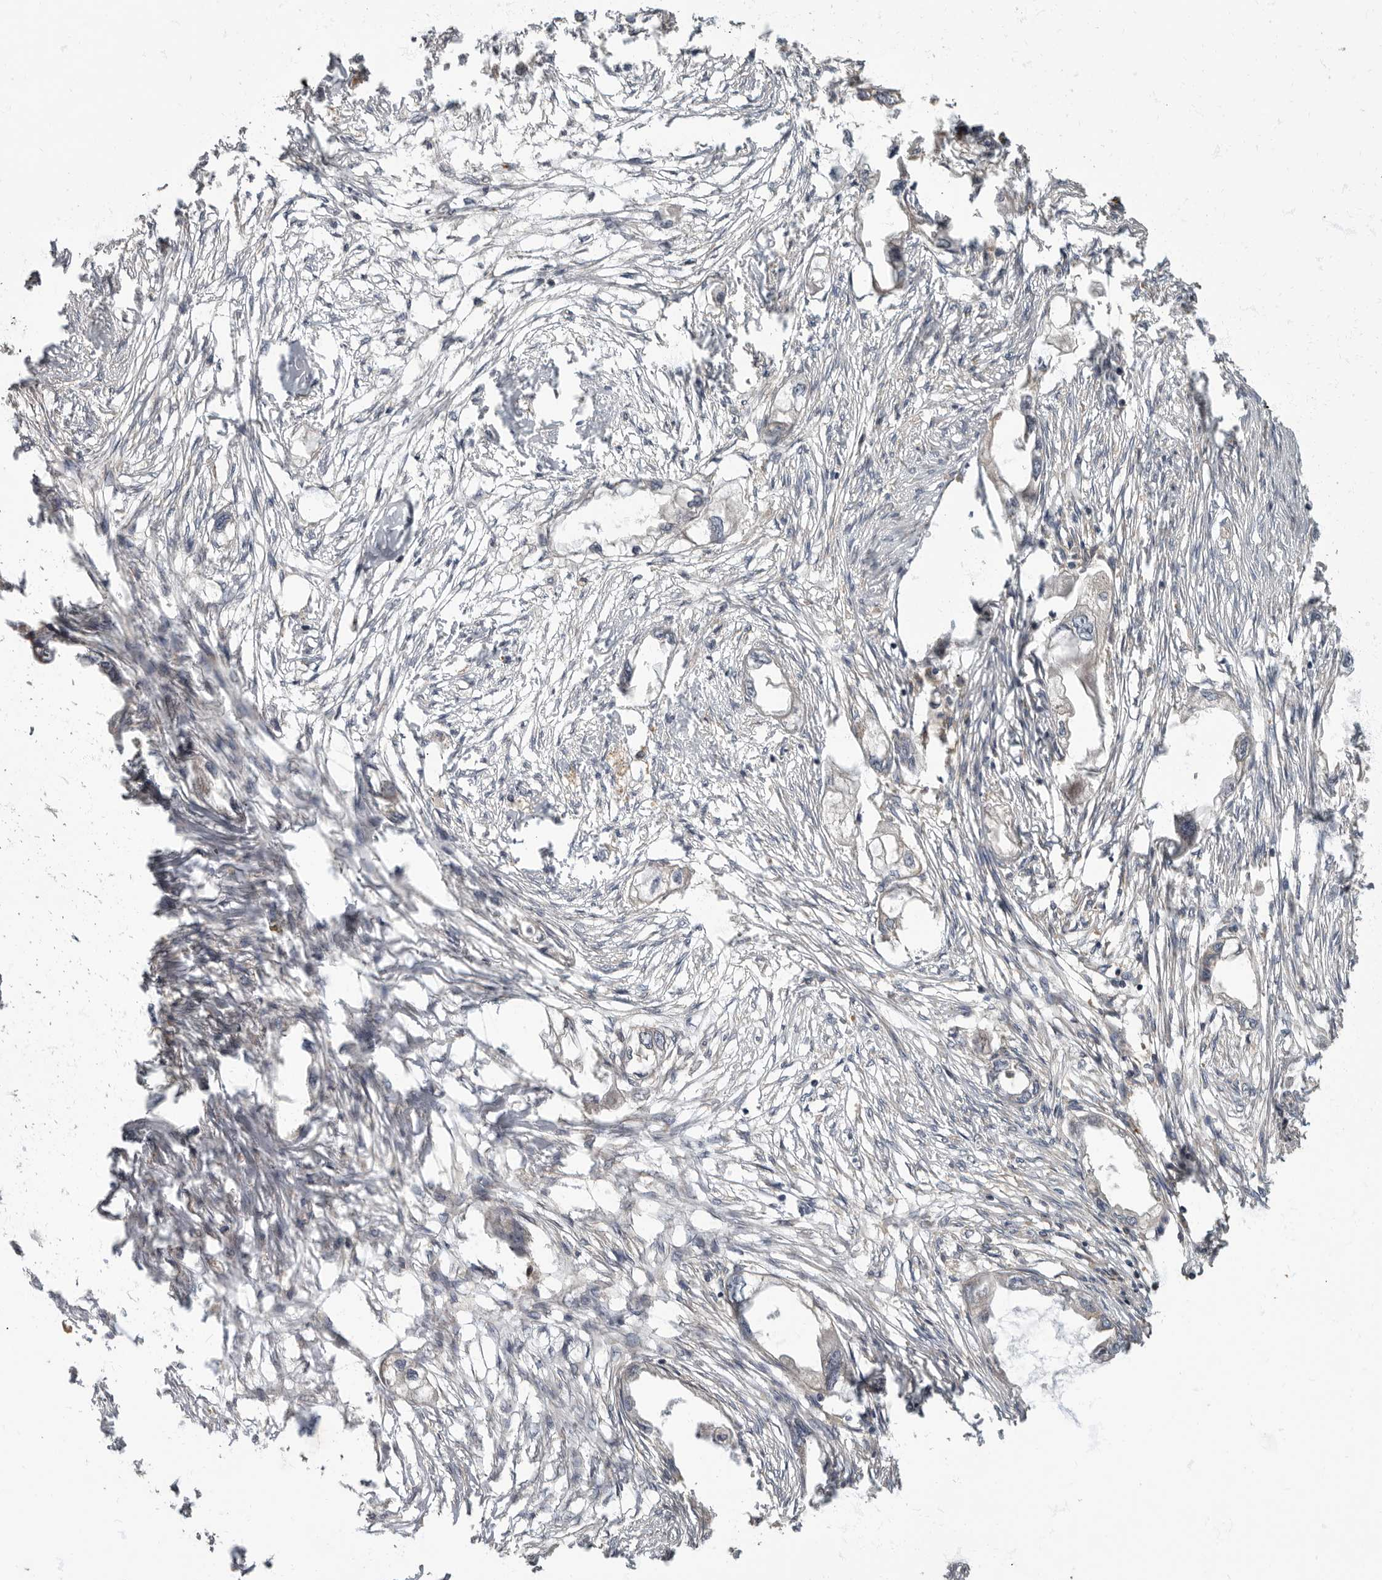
{"staining": {"intensity": "negative", "quantity": "none", "location": "none"}, "tissue": "endometrial cancer", "cell_type": "Tumor cells", "image_type": "cancer", "snomed": [{"axis": "morphology", "description": "Adenocarcinoma, NOS"}, {"axis": "morphology", "description": "Adenocarcinoma, metastatic, NOS"}, {"axis": "topography", "description": "Adipose tissue"}, {"axis": "topography", "description": "Endometrium"}], "caption": "An immunohistochemistry histopathology image of adenocarcinoma (endometrial) is shown. There is no staining in tumor cells of adenocarcinoma (endometrial). (Stains: DAB (3,3'-diaminobenzidine) immunohistochemistry with hematoxylin counter stain, Microscopy: brightfield microscopy at high magnification).", "gene": "DAAM1", "patient": {"sex": "female", "age": 67}}